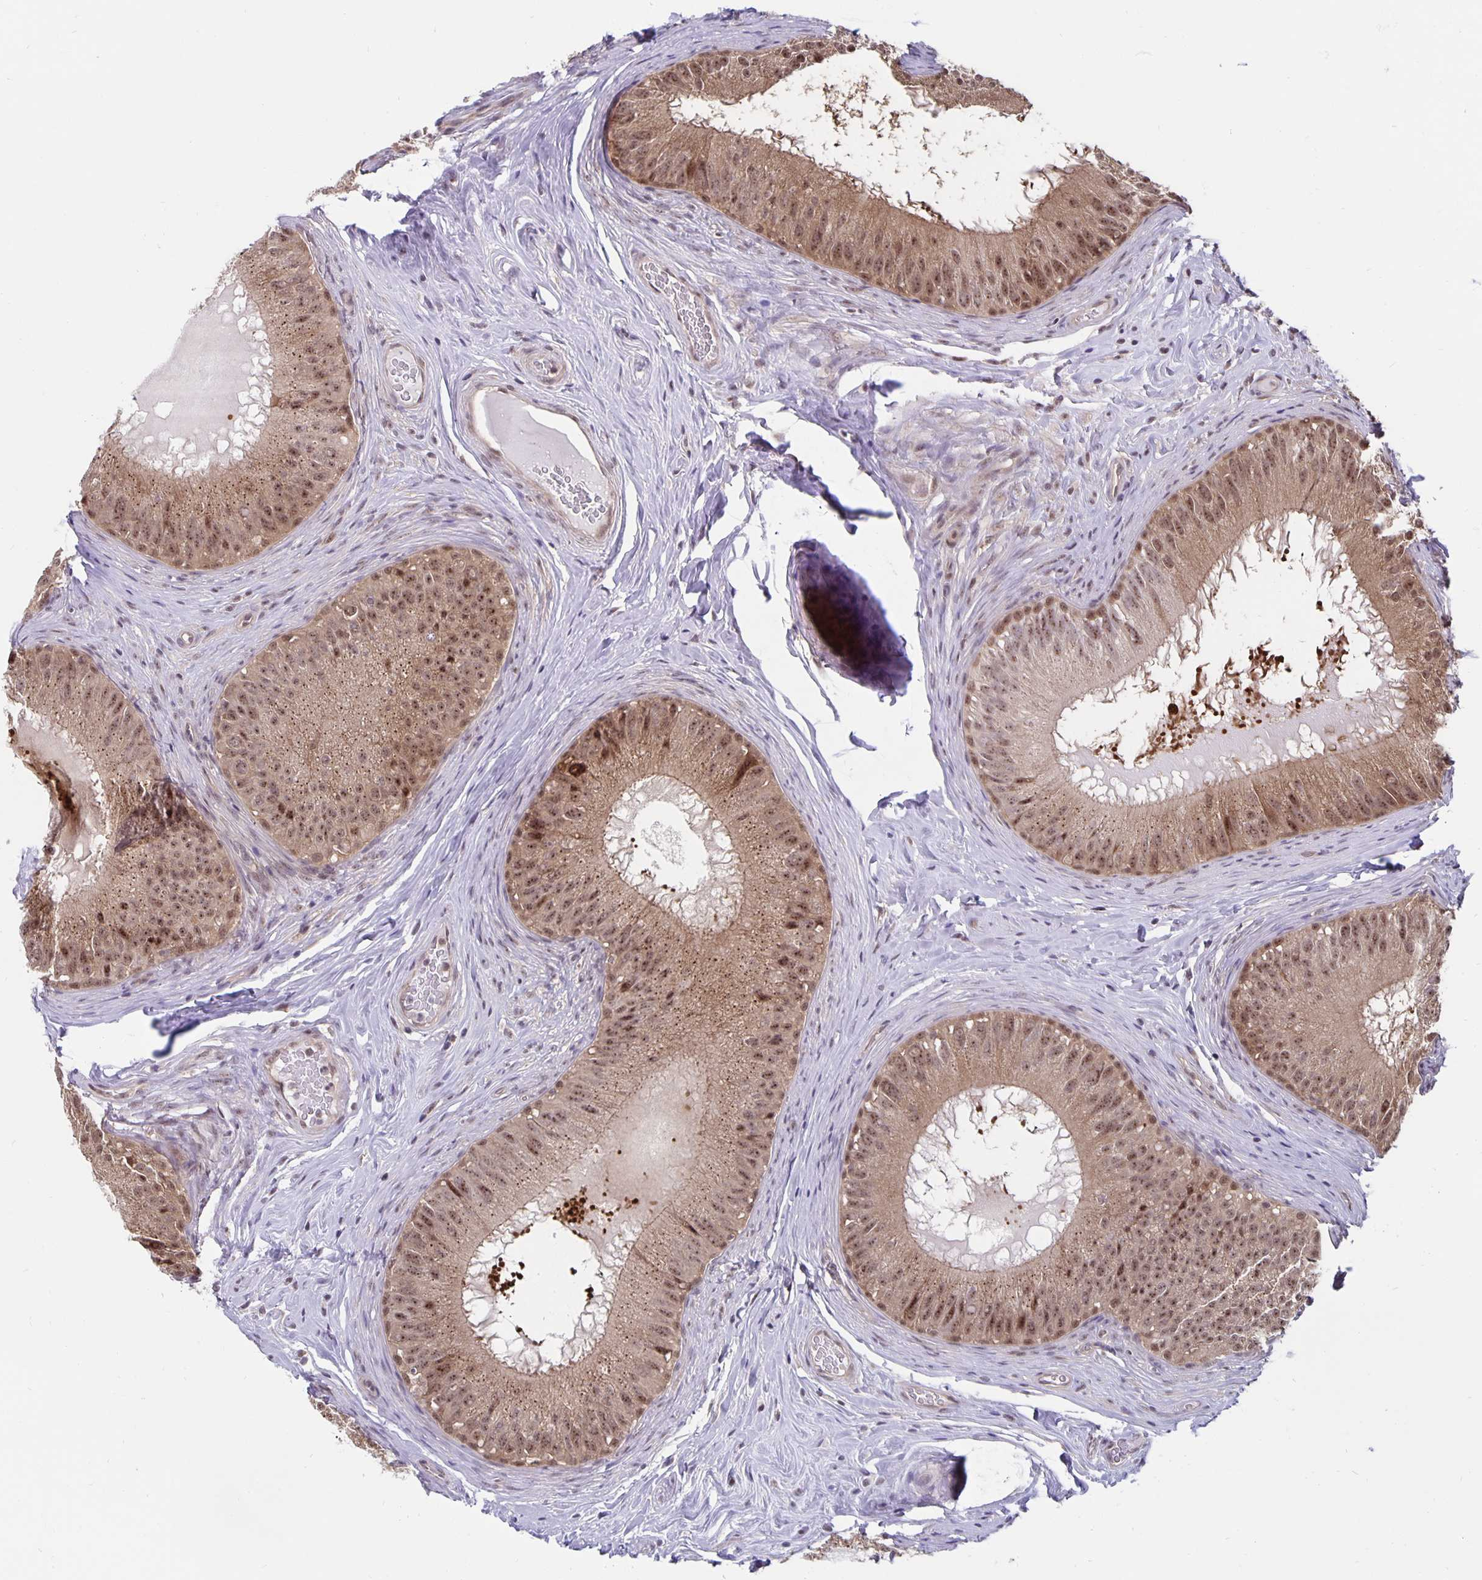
{"staining": {"intensity": "moderate", "quantity": ">75%", "location": "nuclear"}, "tissue": "epididymis", "cell_type": "Glandular cells", "image_type": "normal", "snomed": [{"axis": "morphology", "description": "Normal tissue, NOS"}, {"axis": "topography", "description": "Epididymis"}], "caption": "A histopathology image showing moderate nuclear expression in about >75% of glandular cells in benign epididymis, as visualized by brown immunohistochemical staining.", "gene": "EXOC6B", "patient": {"sex": "male", "age": 34}}